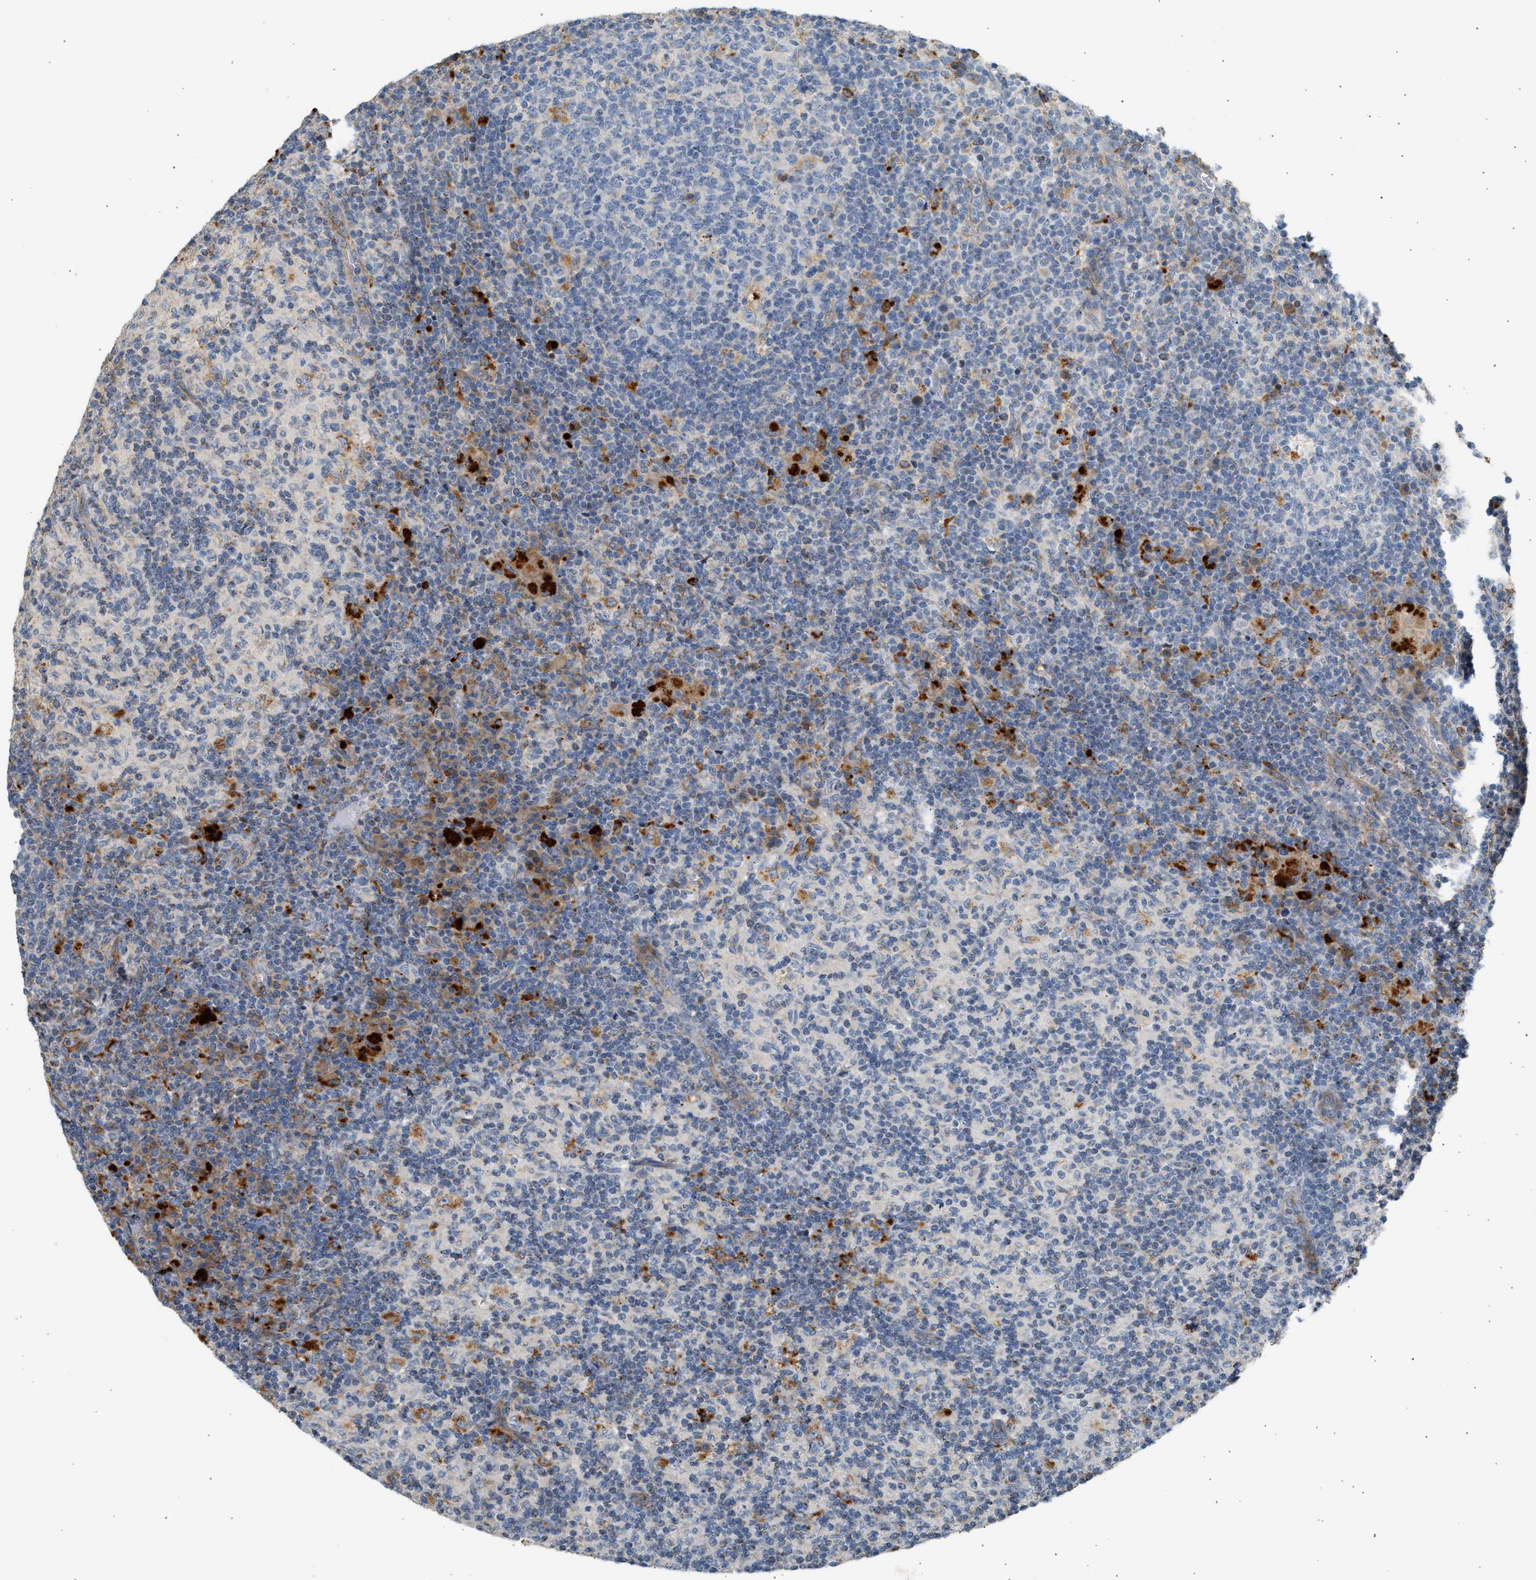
{"staining": {"intensity": "moderate", "quantity": "<25%", "location": "cytoplasmic/membranous"}, "tissue": "lymph node", "cell_type": "Germinal center cells", "image_type": "normal", "snomed": [{"axis": "morphology", "description": "Normal tissue, NOS"}, {"axis": "morphology", "description": "Inflammation, NOS"}, {"axis": "topography", "description": "Lymph node"}], "caption": "Immunohistochemistry (IHC) of normal lymph node reveals low levels of moderate cytoplasmic/membranous expression in approximately <25% of germinal center cells.", "gene": "ENTHD1", "patient": {"sex": "male", "age": 55}}